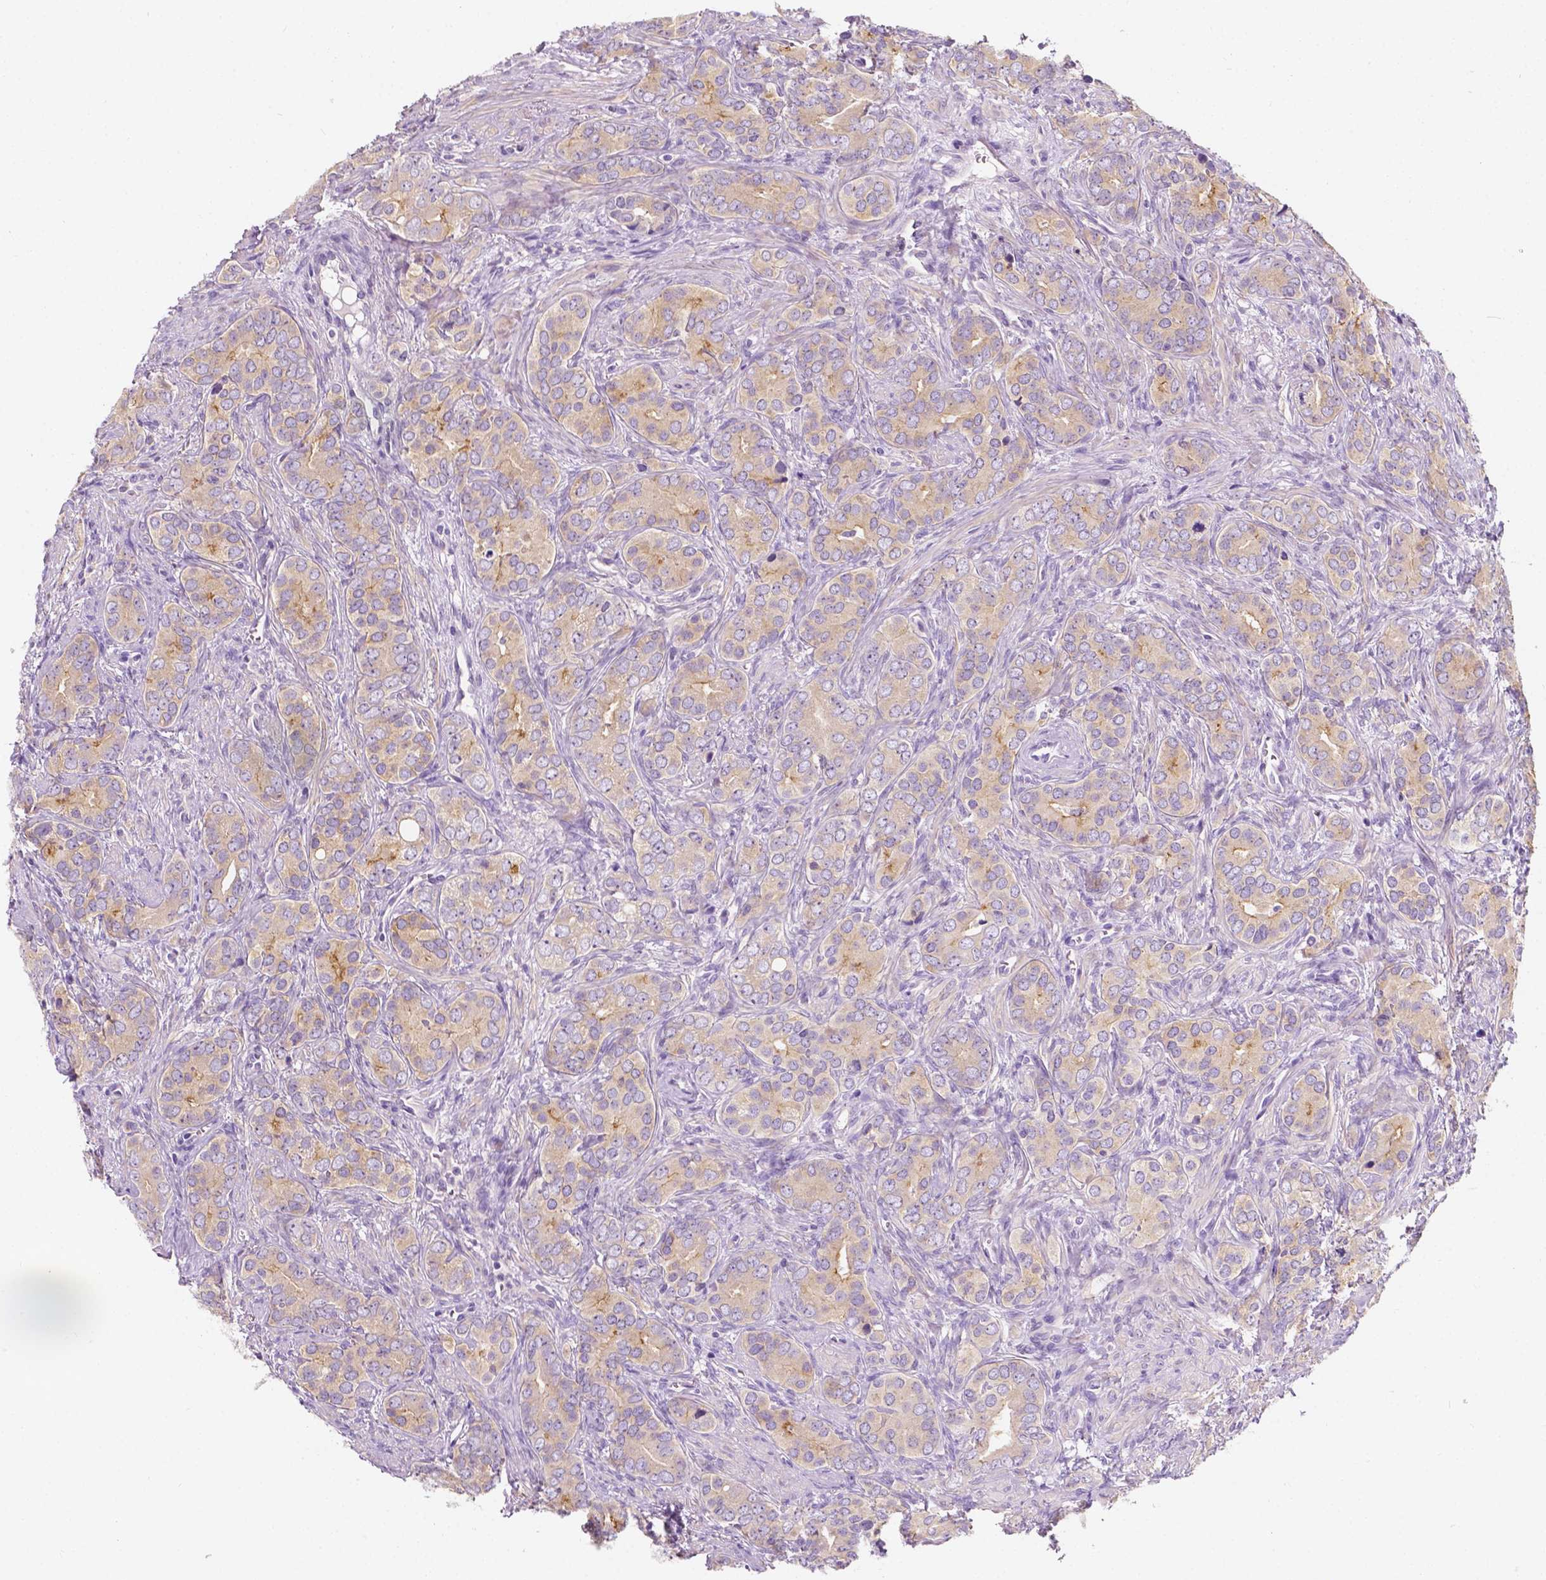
{"staining": {"intensity": "weak", "quantity": ">75%", "location": "cytoplasmic/membranous"}, "tissue": "prostate cancer", "cell_type": "Tumor cells", "image_type": "cancer", "snomed": [{"axis": "morphology", "description": "Adenocarcinoma, High grade"}, {"axis": "topography", "description": "Prostate"}], "caption": "Protein staining exhibits weak cytoplasmic/membranous expression in about >75% of tumor cells in prostate cancer (adenocarcinoma (high-grade)).", "gene": "SIRT2", "patient": {"sex": "male", "age": 84}}